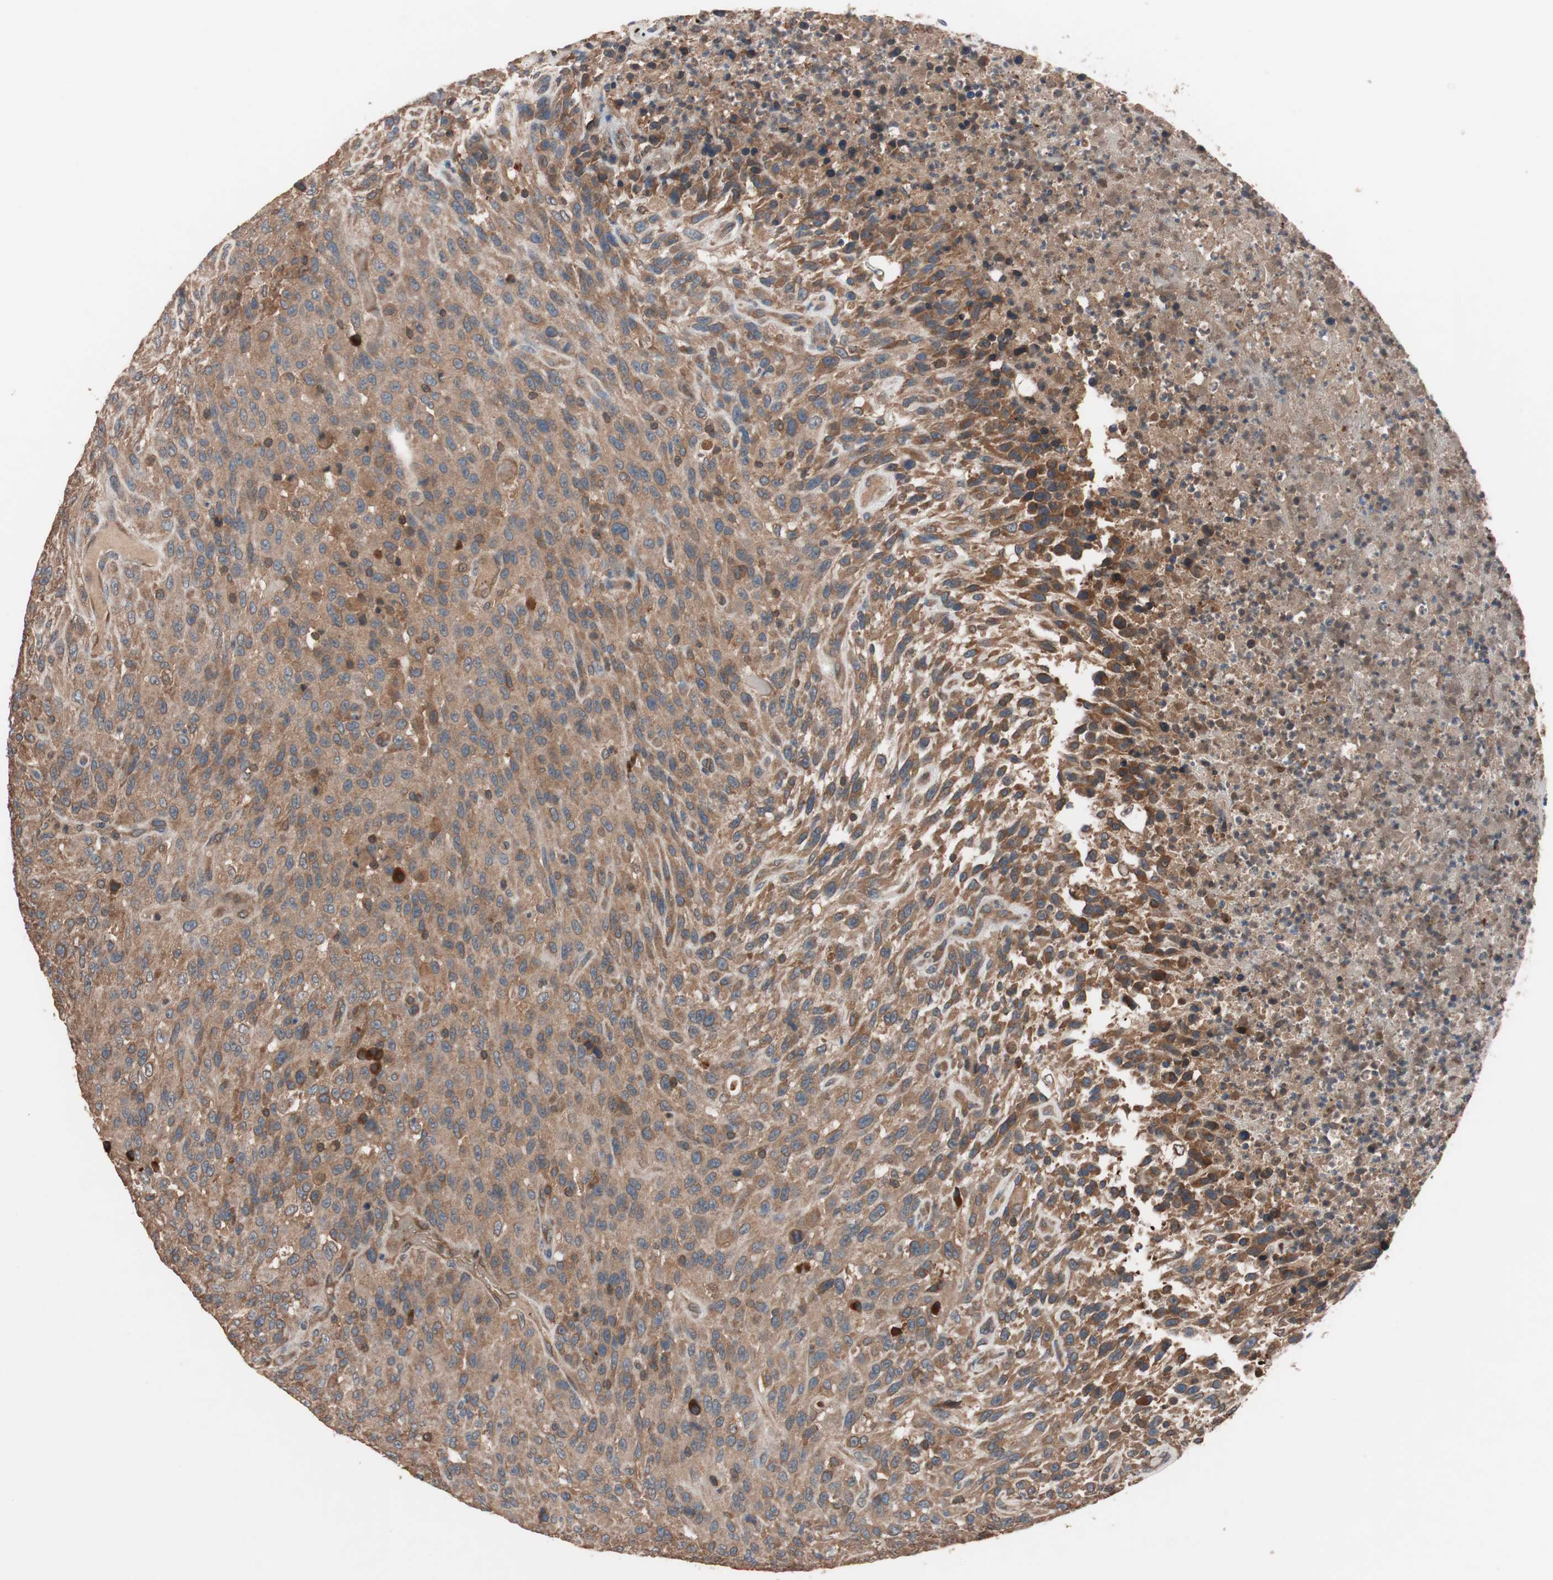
{"staining": {"intensity": "moderate", "quantity": ">75%", "location": "cytoplasmic/membranous"}, "tissue": "urothelial cancer", "cell_type": "Tumor cells", "image_type": "cancer", "snomed": [{"axis": "morphology", "description": "Urothelial carcinoma, High grade"}, {"axis": "topography", "description": "Urinary bladder"}], "caption": "Moderate cytoplasmic/membranous protein expression is present in approximately >75% of tumor cells in urothelial cancer. (IHC, brightfield microscopy, high magnification).", "gene": "GLYCTK", "patient": {"sex": "male", "age": 66}}